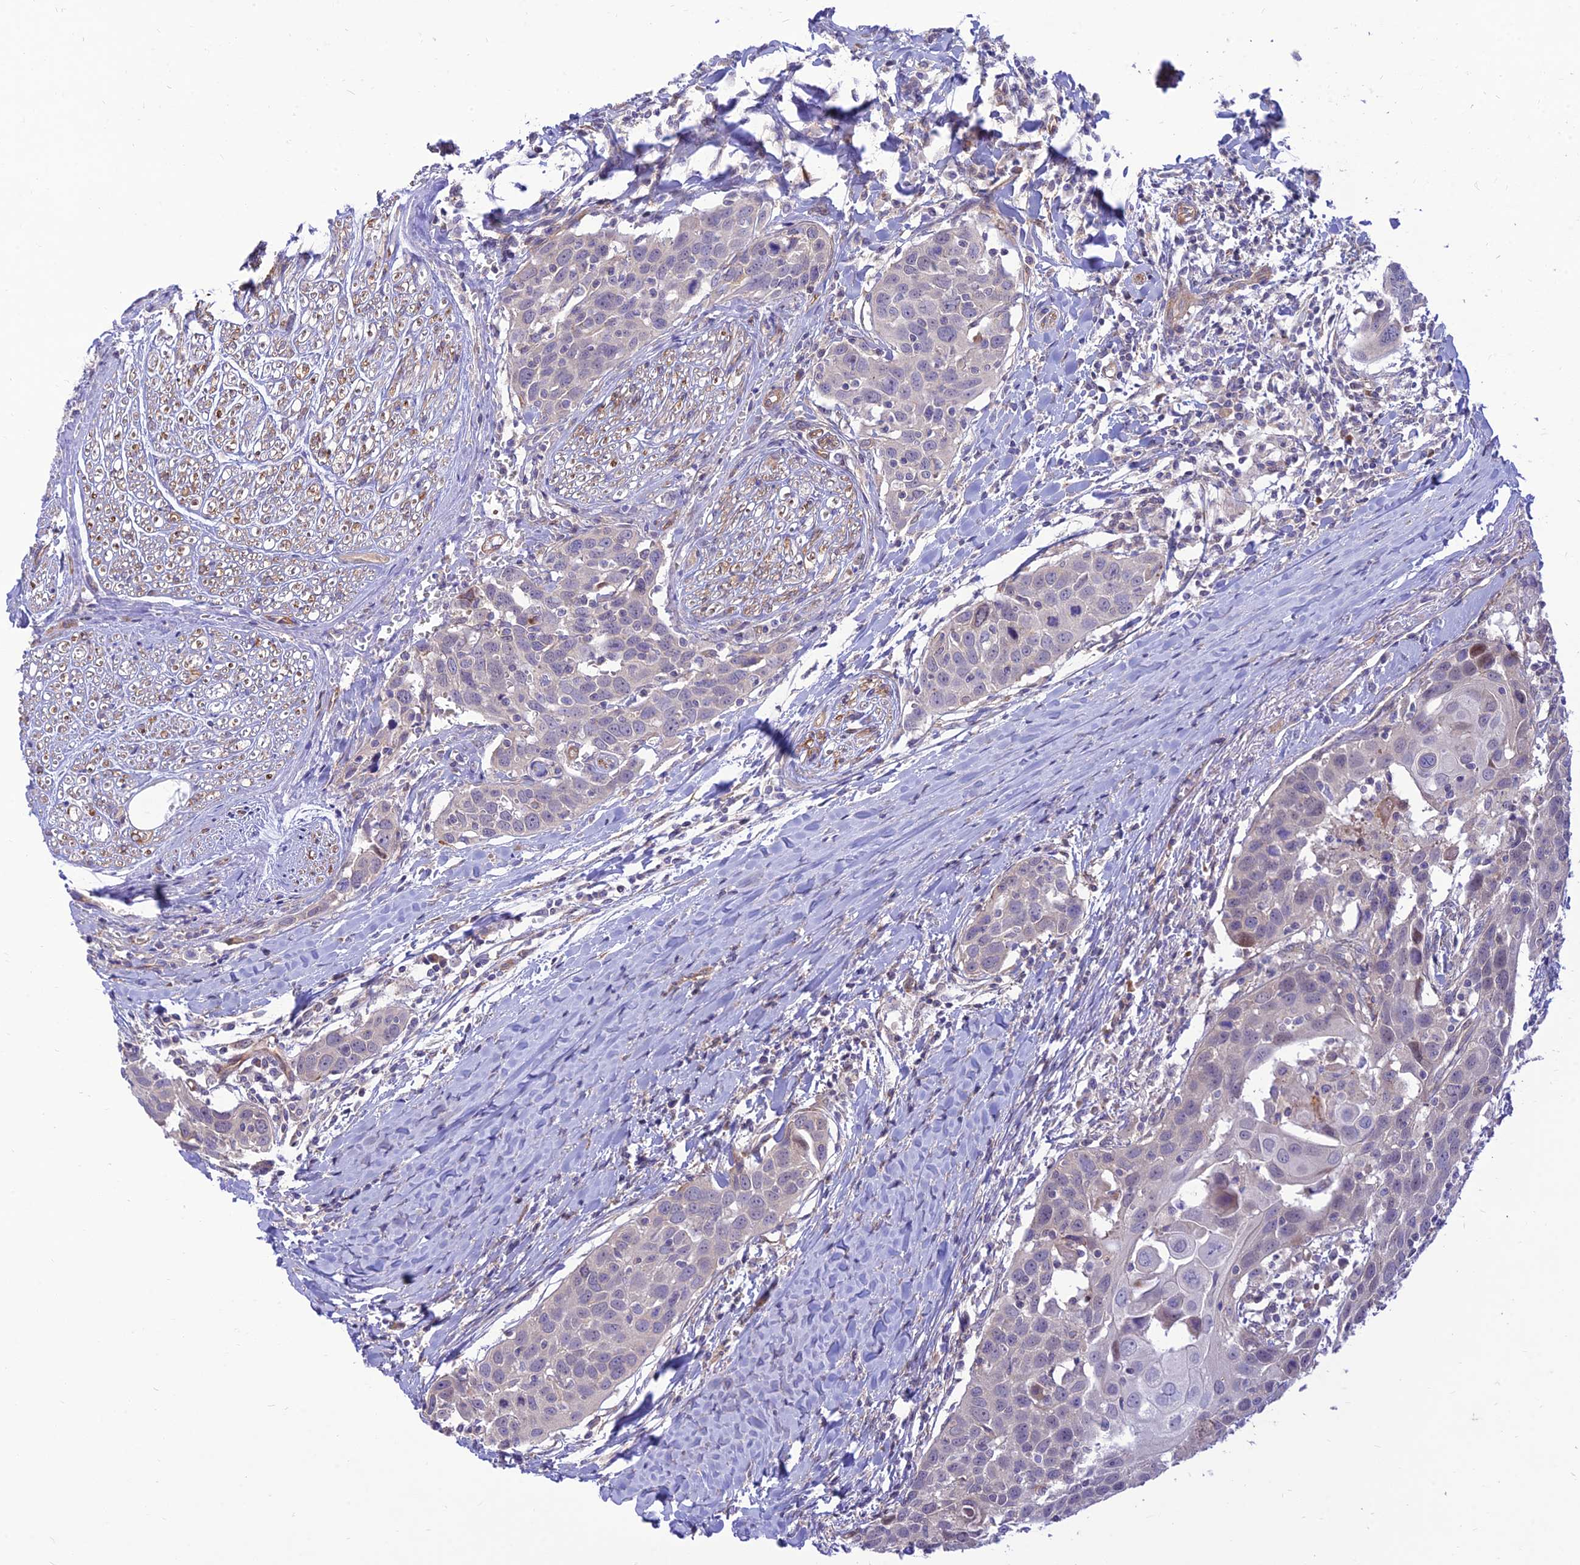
{"staining": {"intensity": "weak", "quantity": "<25%", "location": "cytoplasmic/membranous"}, "tissue": "head and neck cancer", "cell_type": "Tumor cells", "image_type": "cancer", "snomed": [{"axis": "morphology", "description": "Squamous cell carcinoma, NOS"}, {"axis": "topography", "description": "Oral tissue"}, {"axis": "topography", "description": "Head-Neck"}], "caption": "Head and neck squamous cell carcinoma was stained to show a protein in brown. There is no significant expression in tumor cells.", "gene": "KCNAB1", "patient": {"sex": "female", "age": 50}}